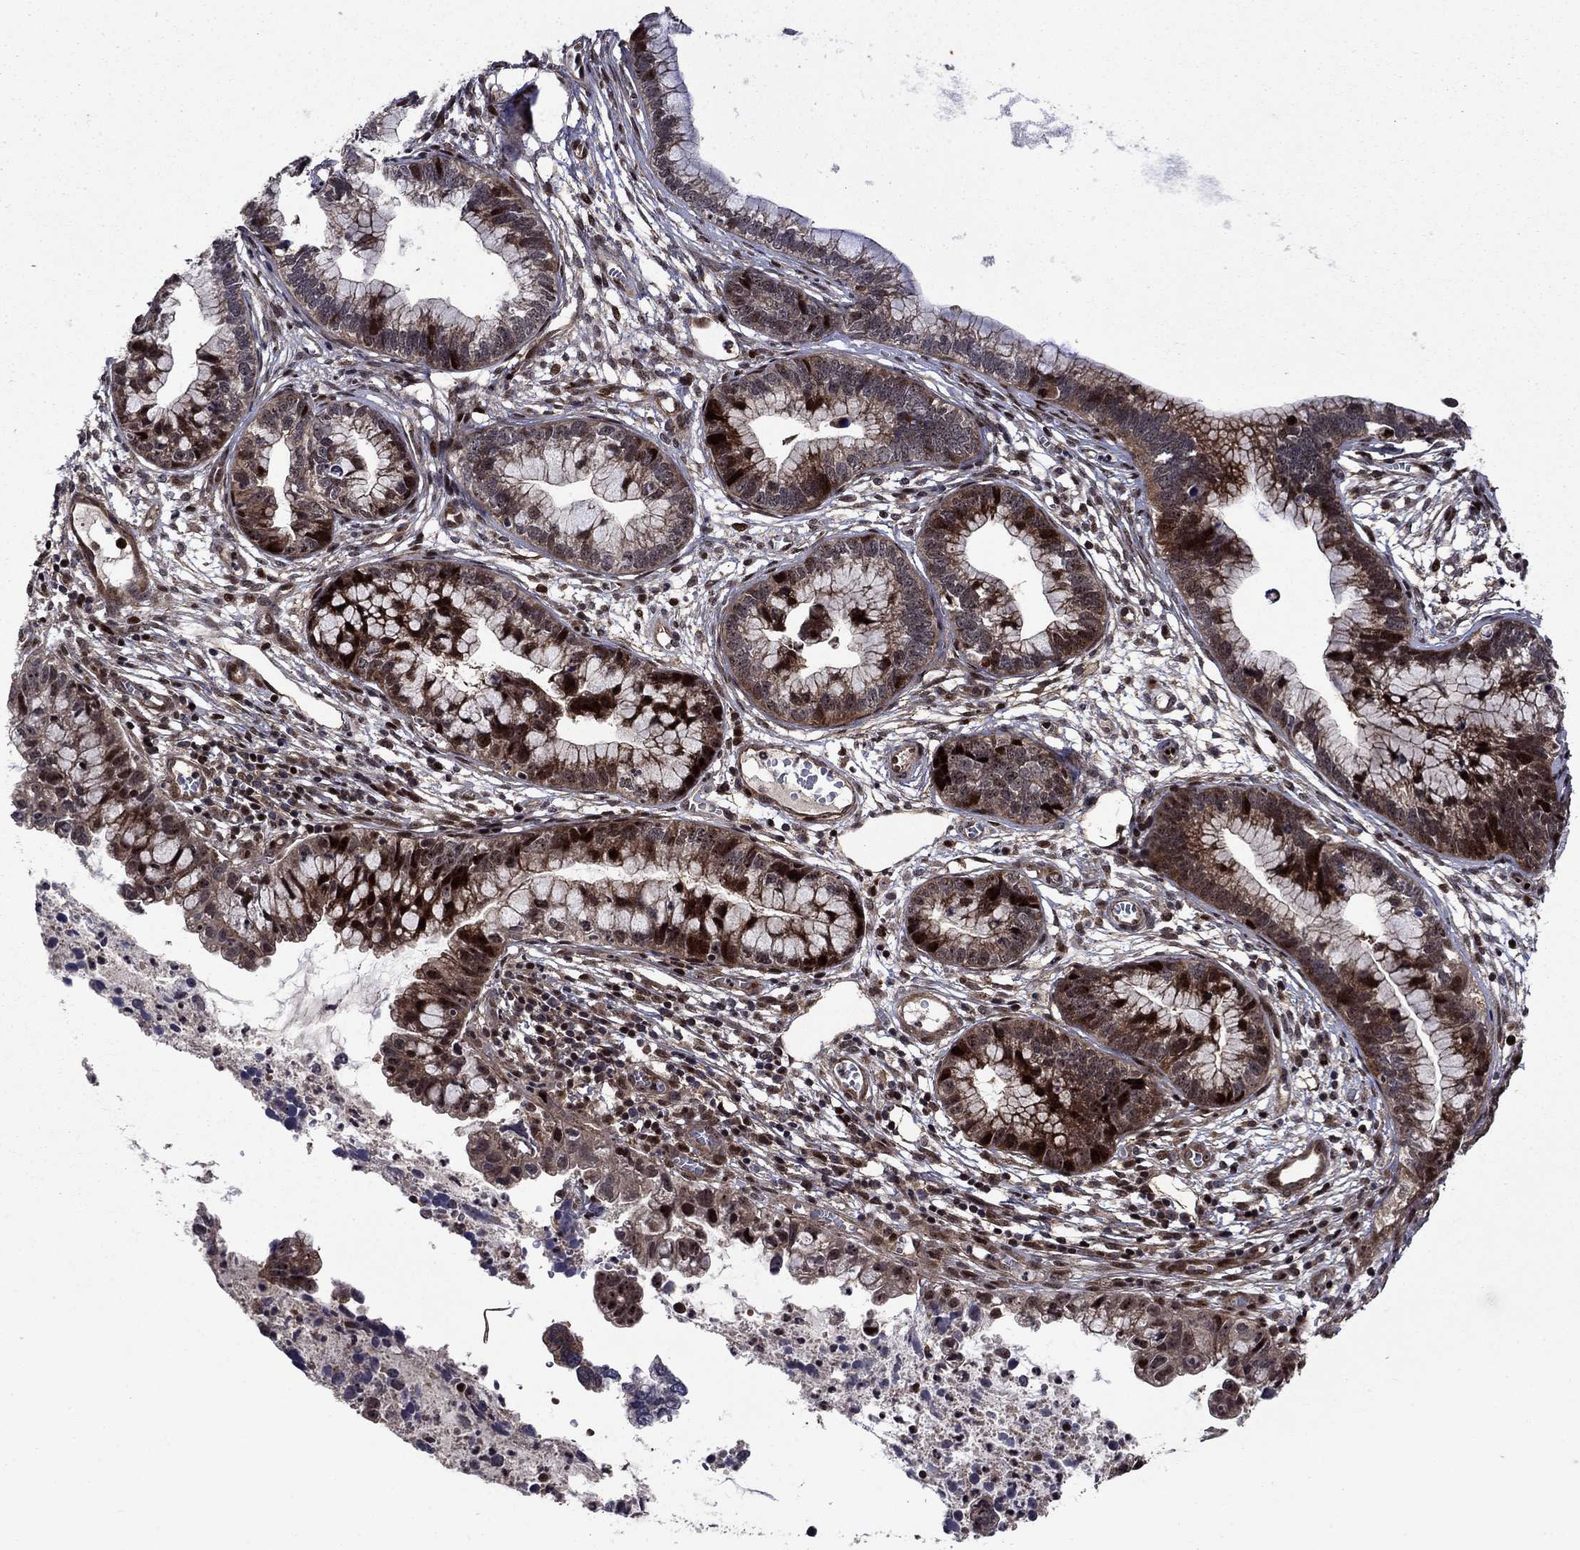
{"staining": {"intensity": "strong", "quantity": "<25%", "location": "cytoplasmic/membranous,nuclear"}, "tissue": "cervical cancer", "cell_type": "Tumor cells", "image_type": "cancer", "snomed": [{"axis": "morphology", "description": "Adenocarcinoma, NOS"}, {"axis": "topography", "description": "Cervix"}], "caption": "Immunohistochemistry staining of cervical adenocarcinoma, which displays medium levels of strong cytoplasmic/membranous and nuclear expression in about <25% of tumor cells indicating strong cytoplasmic/membranous and nuclear protein positivity. The staining was performed using DAB (3,3'-diaminobenzidine) (brown) for protein detection and nuclei were counterstained in hematoxylin (blue).", "gene": "AGTPBP1", "patient": {"sex": "female", "age": 44}}